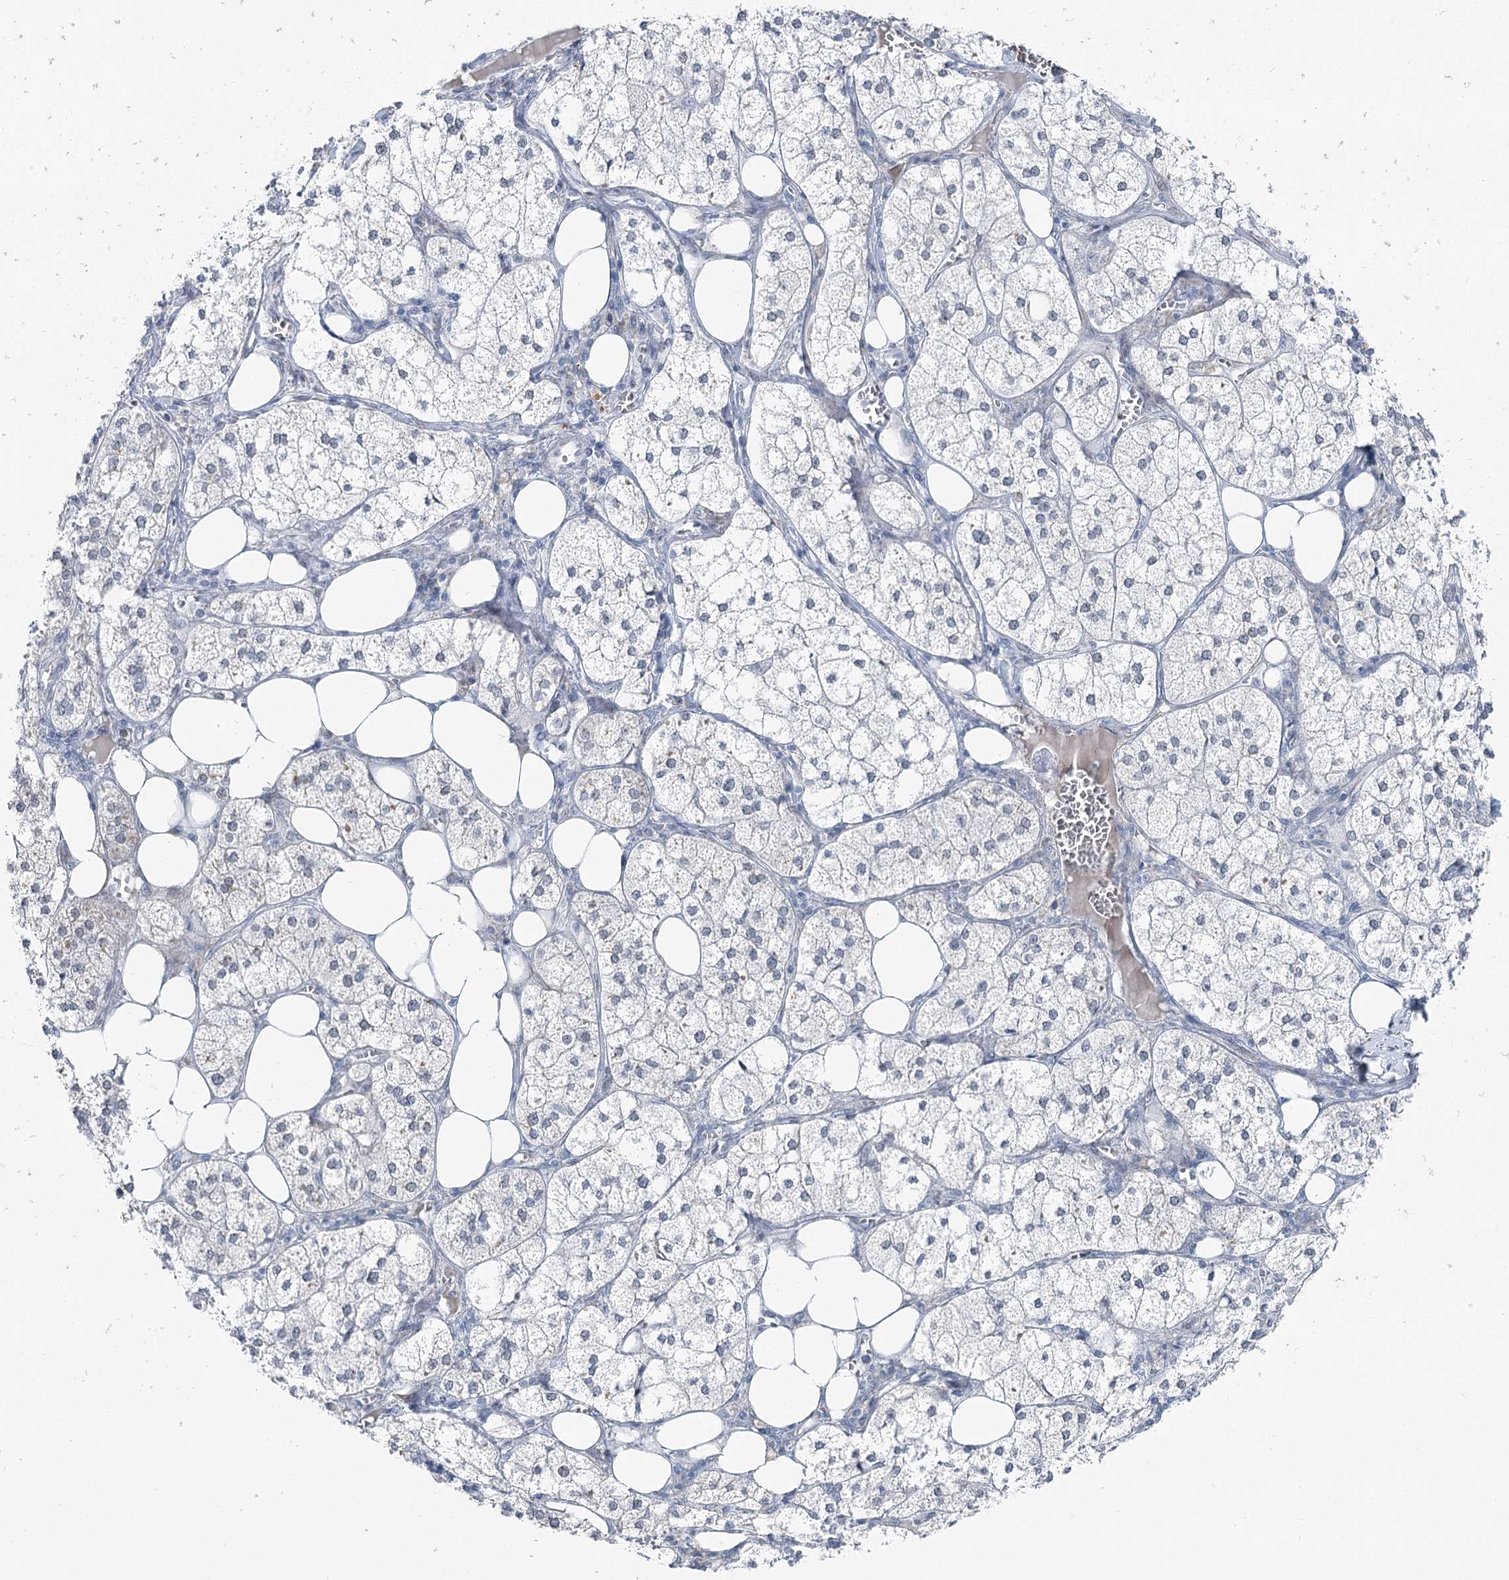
{"staining": {"intensity": "negative", "quantity": "none", "location": "none"}, "tissue": "adrenal gland", "cell_type": "Glandular cells", "image_type": "normal", "snomed": [{"axis": "morphology", "description": "Normal tissue, NOS"}, {"axis": "topography", "description": "Adrenal gland"}], "caption": "Glandular cells are negative for protein expression in benign human adrenal gland.", "gene": "STEEP1", "patient": {"sex": "female", "age": 61}}